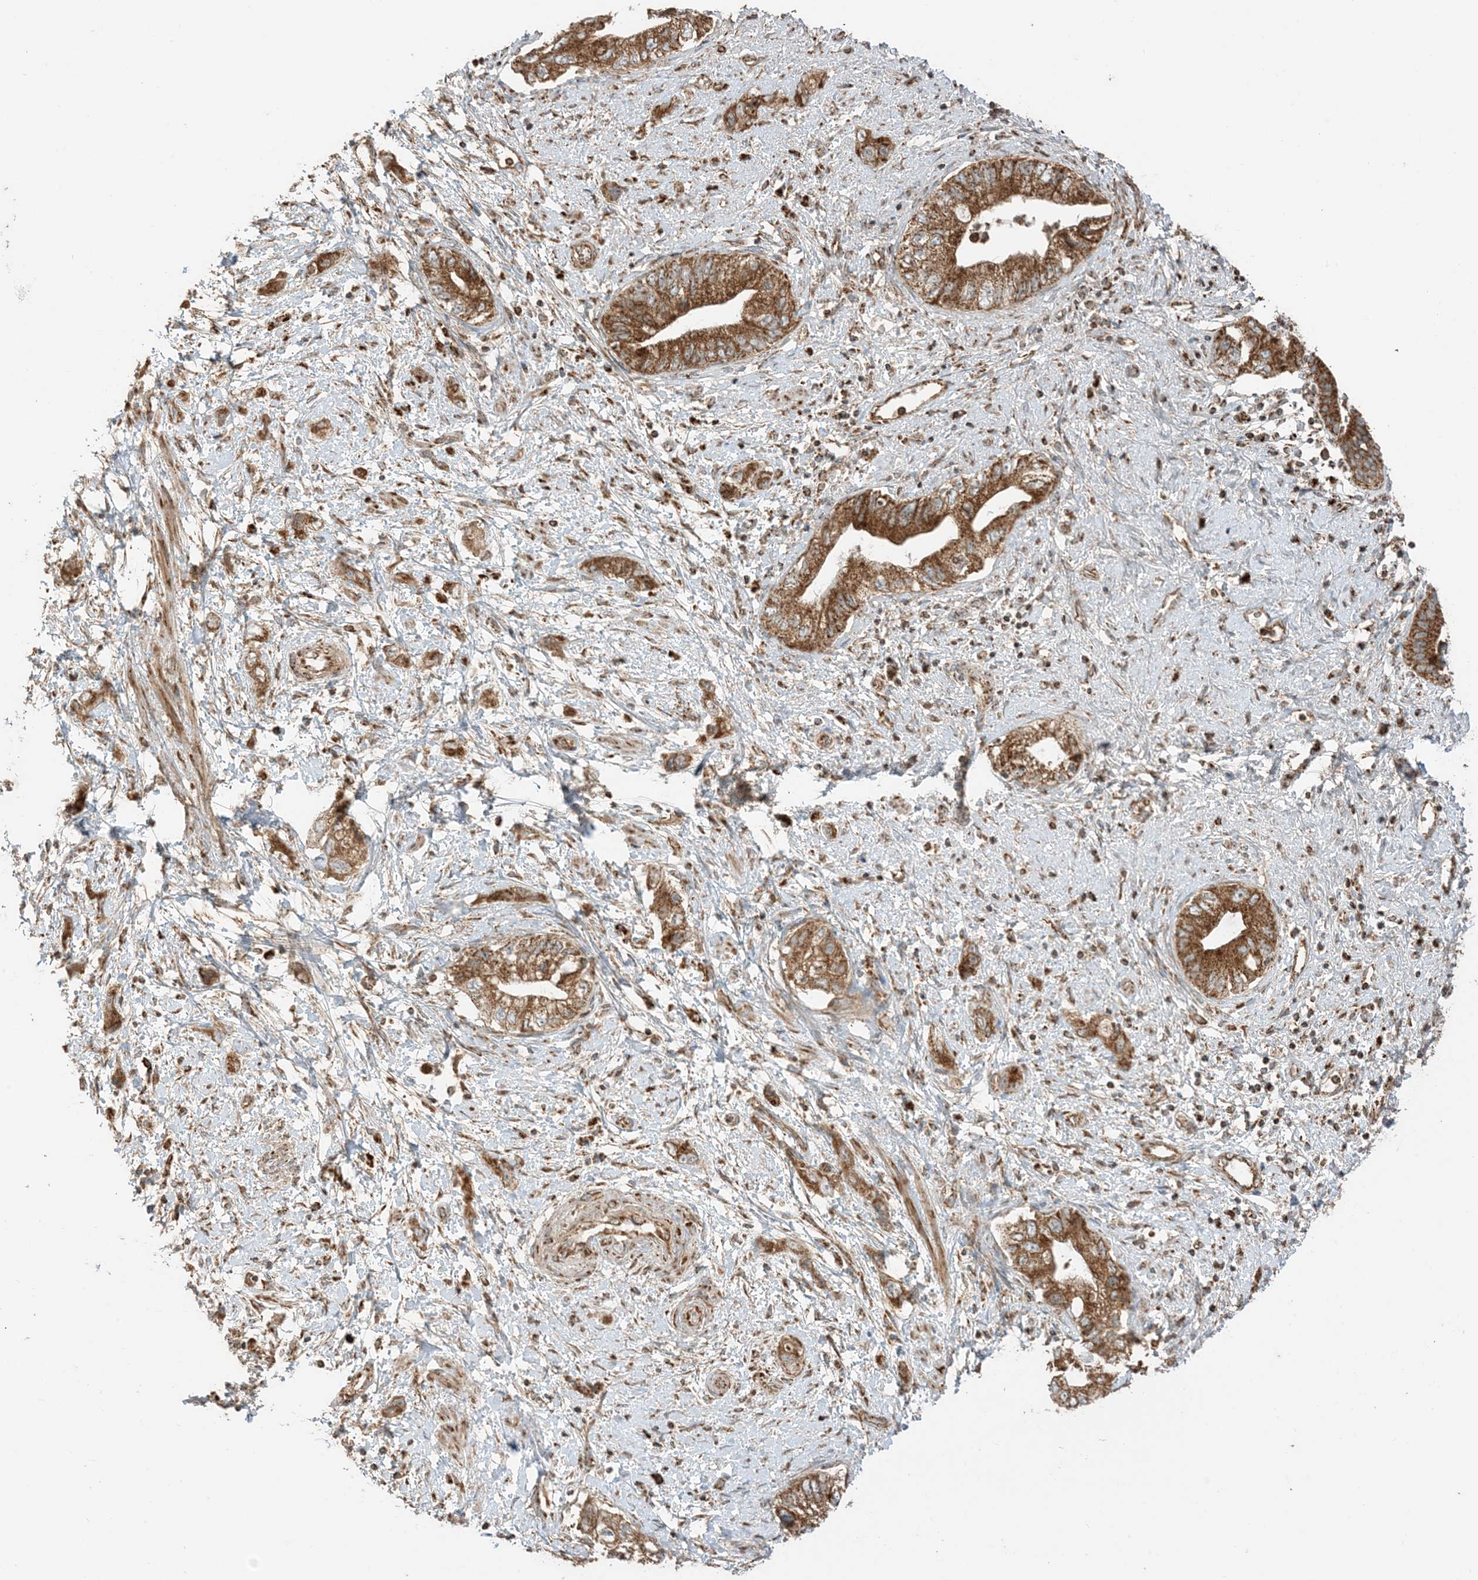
{"staining": {"intensity": "strong", "quantity": ">75%", "location": "cytoplasmic/membranous"}, "tissue": "pancreatic cancer", "cell_type": "Tumor cells", "image_type": "cancer", "snomed": [{"axis": "morphology", "description": "Adenocarcinoma, NOS"}, {"axis": "topography", "description": "Pancreas"}], "caption": "A high-resolution image shows IHC staining of pancreatic adenocarcinoma, which displays strong cytoplasmic/membranous expression in about >75% of tumor cells.", "gene": "N4BP3", "patient": {"sex": "female", "age": 73}}